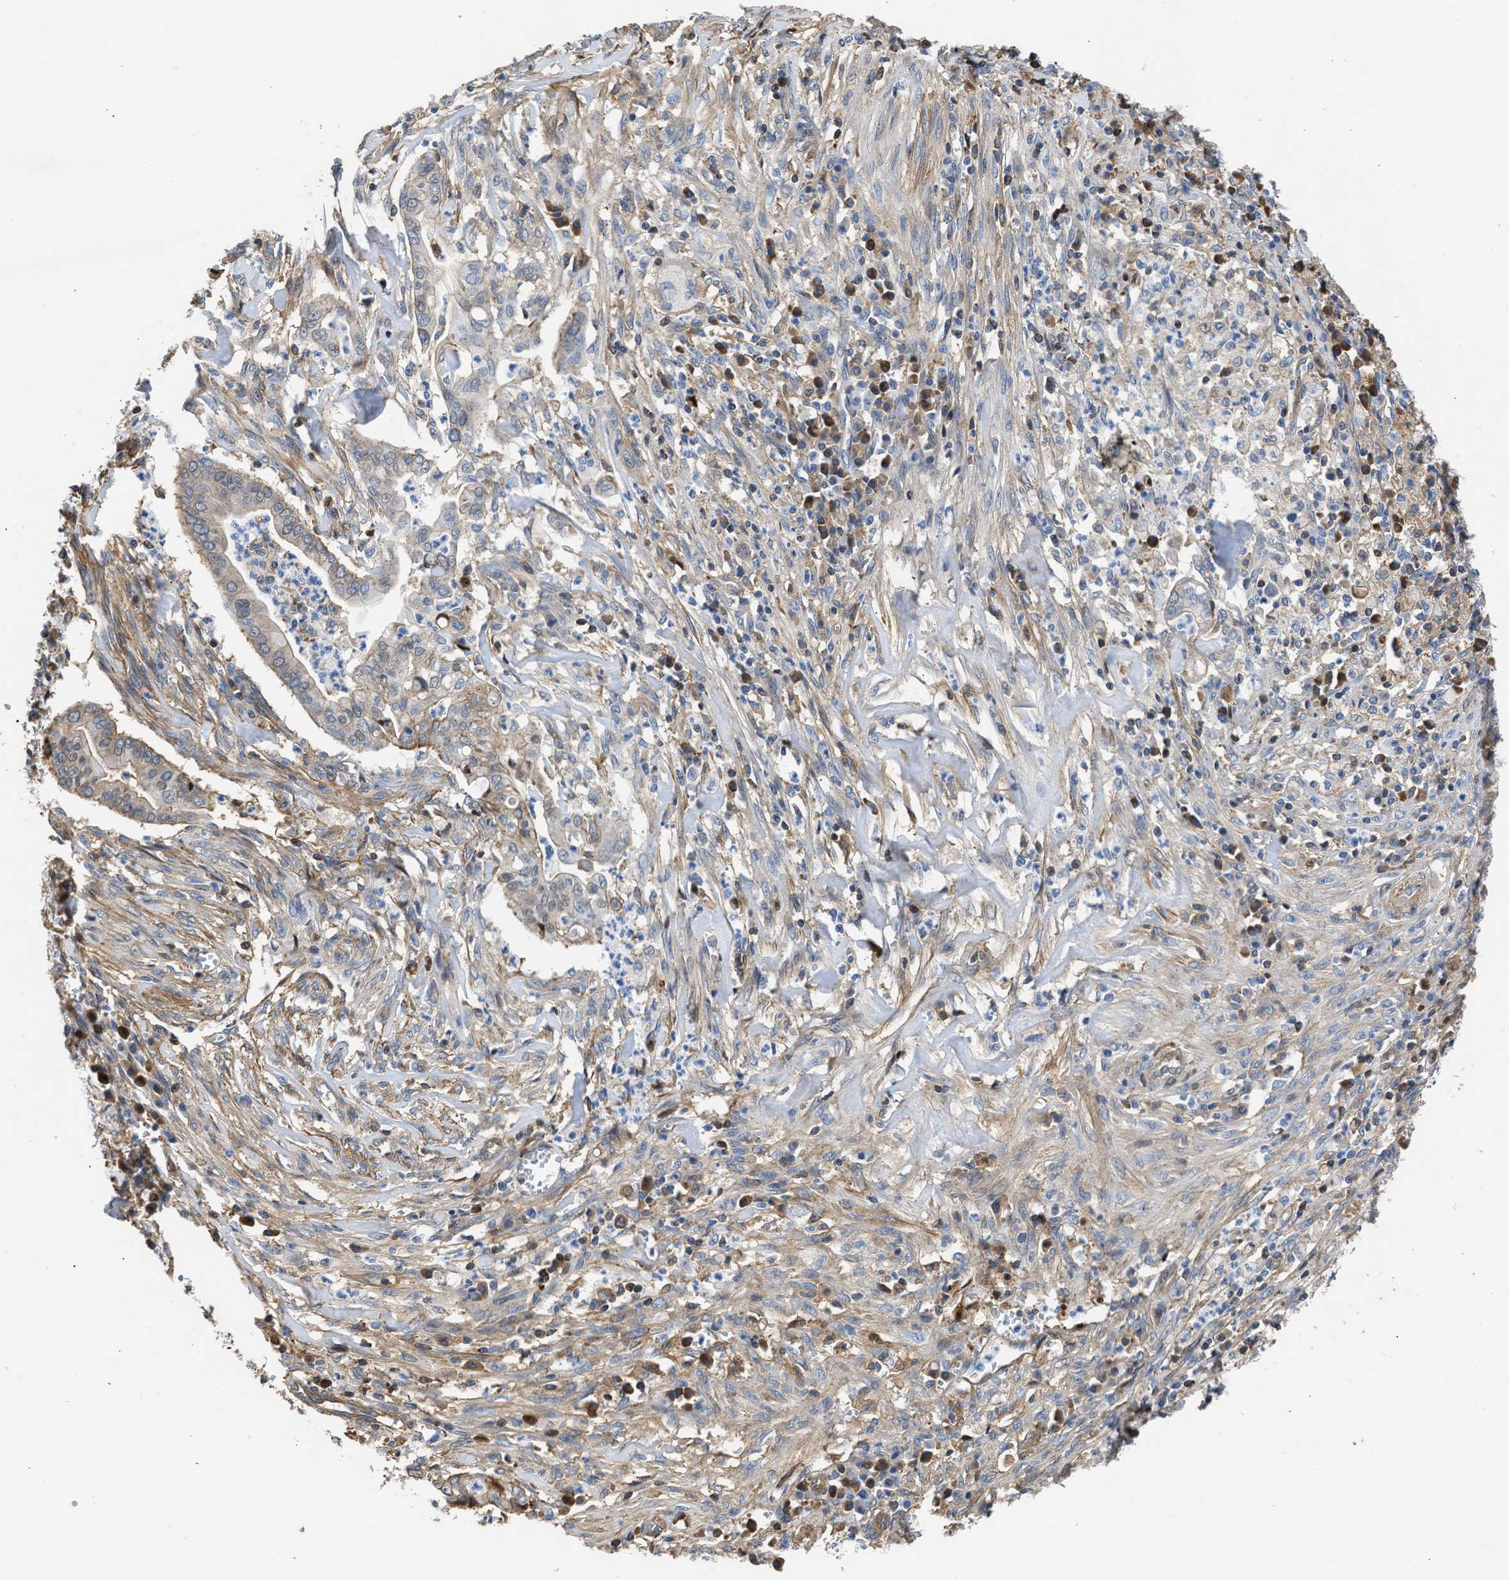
{"staining": {"intensity": "moderate", "quantity": ">75%", "location": "cytoplasmic/membranous"}, "tissue": "cervical cancer", "cell_type": "Tumor cells", "image_type": "cancer", "snomed": [{"axis": "morphology", "description": "Adenocarcinoma, NOS"}, {"axis": "topography", "description": "Cervix"}], "caption": "DAB (3,3'-diaminobenzidine) immunohistochemical staining of adenocarcinoma (cervical) shows moderate cytoplasmic/membranous protein positivity in approximately >75% of tumor cells.", "gene": "MAS1L", "patient": {"sex": "female", "age": 44}}